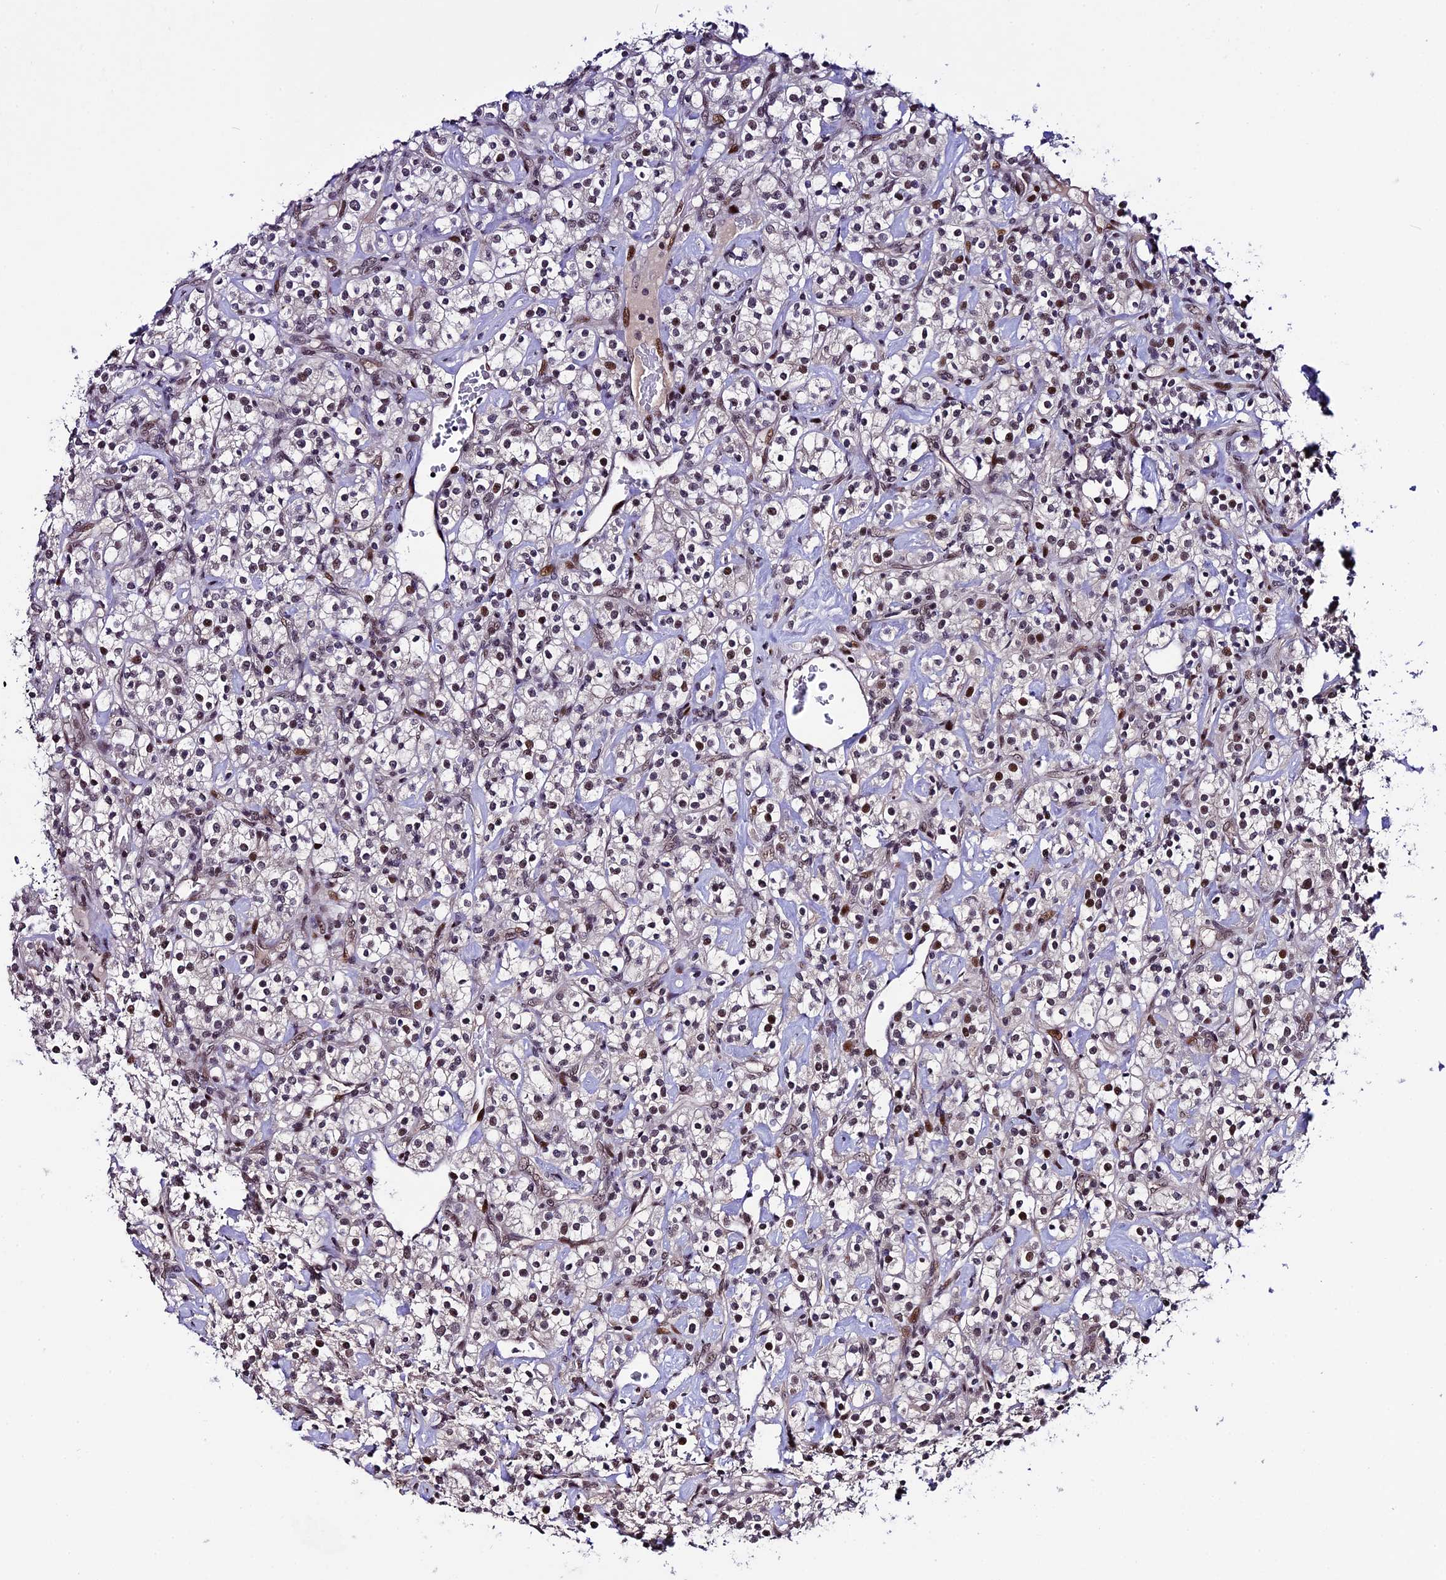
{"staining": {"intensity": "moderate", "quantity": "25%-75%", "location": "nuclear"}, "tissue": "renal cancer", "cell_type": "Tumor cells", "image_type": "cancer", "snomed": [{"axis": "morphology", "description": "Adenocarcinoma, NOS"}, {"axis": "topography", "description": "Kidney"}], "caption": "The micrograph shows a brown stain indicating the presence of a protein in the nuclear of tumor cells in renal cancer.", "gene": "TCP11L2", "patient": {"sex": "male", "age": 77}}